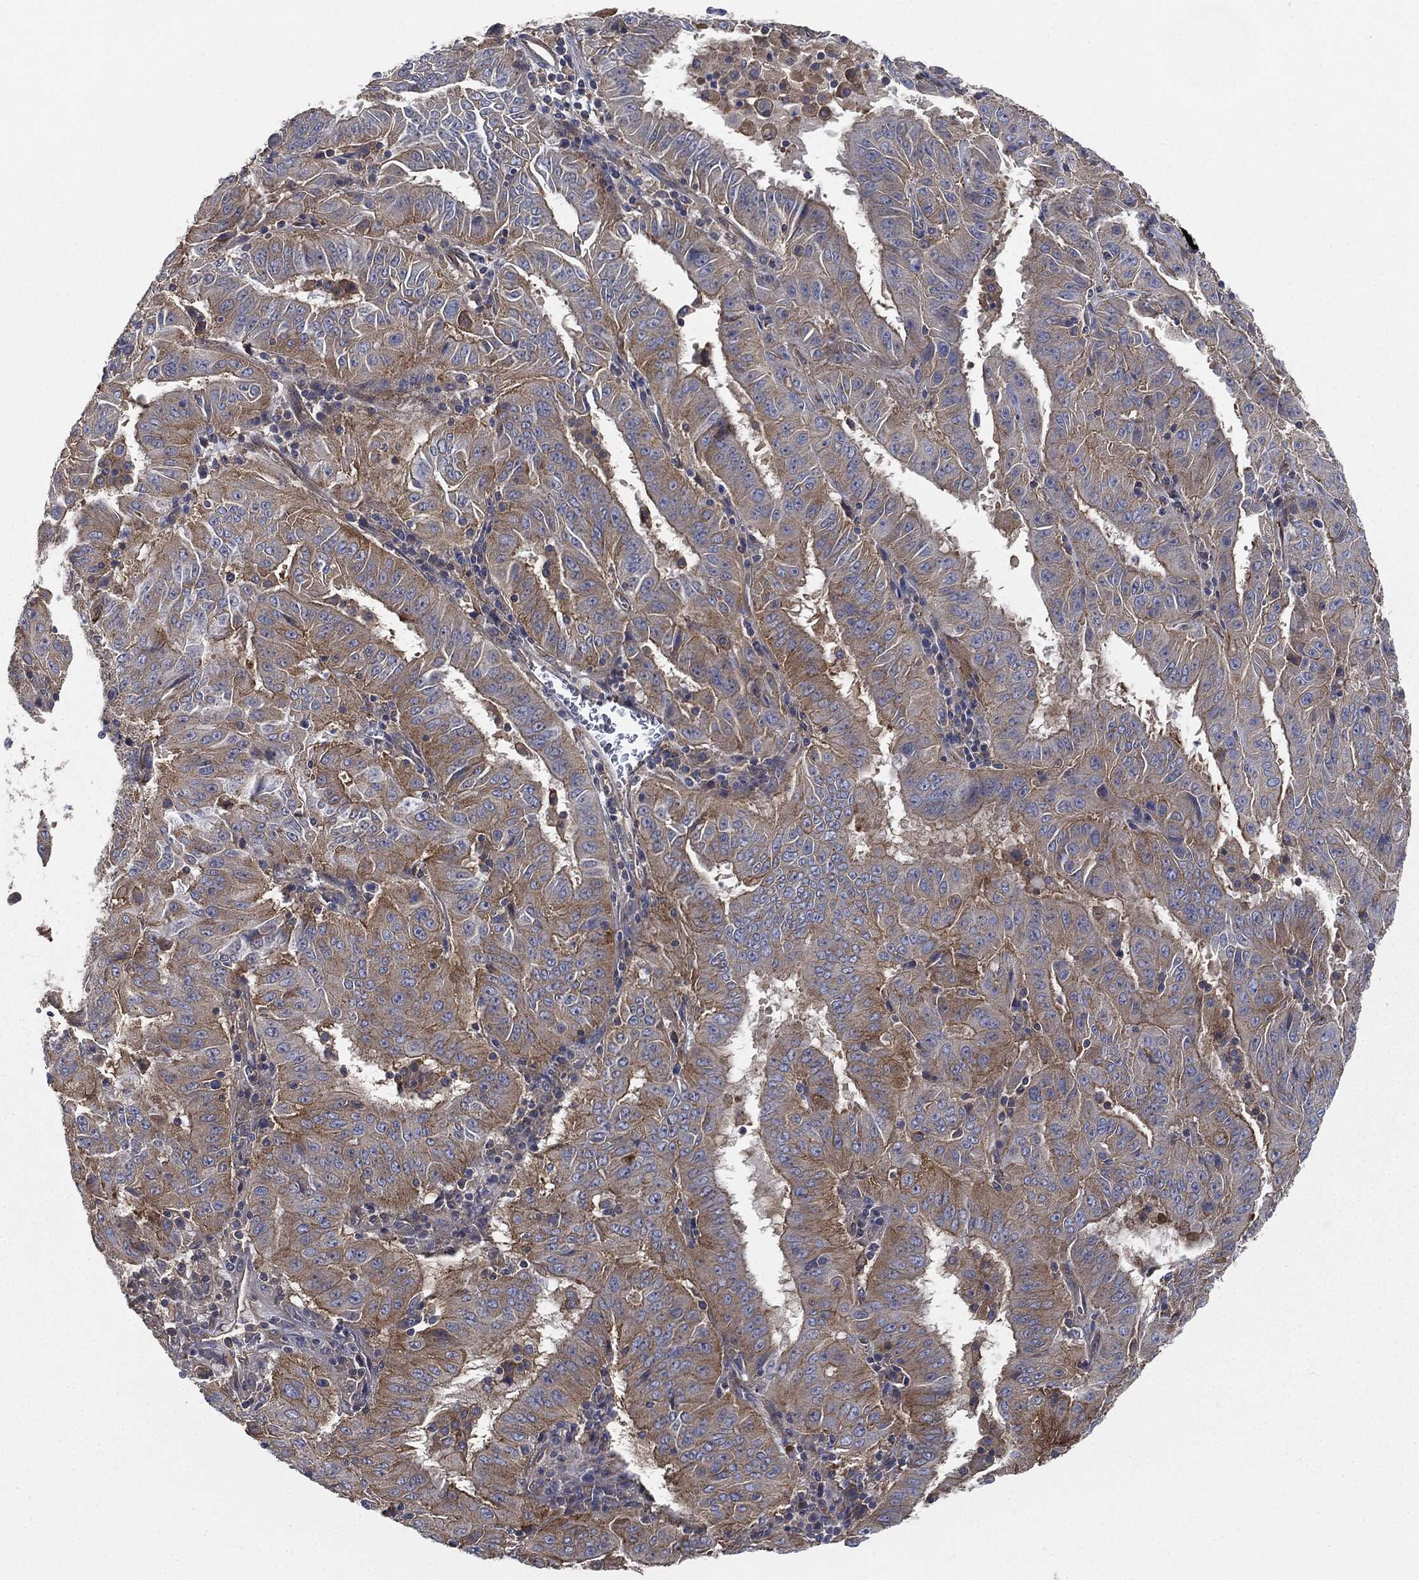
{"staining": {"intensity": "strong", "quantity": "25%-75%", "location": "cytoplasmic/membranous"}, "tissue": "pancreatic cancer", "cell_type": "Tumor cells", "image_type": "cancer", "snomed": [{"axis": "morphology", "description": "Adenocarcinoma, NOS"}, {"axis": "topography", "description": "Pancreas"}], "caption": "The immunohistochemical stain highlights strong cytoplasmic/membranous expression in tumor cells of adenocarcinoma (pancreatic) tissue.", "gene": "EPS15L1", "patient": {"sex": "male", "age": 63}}